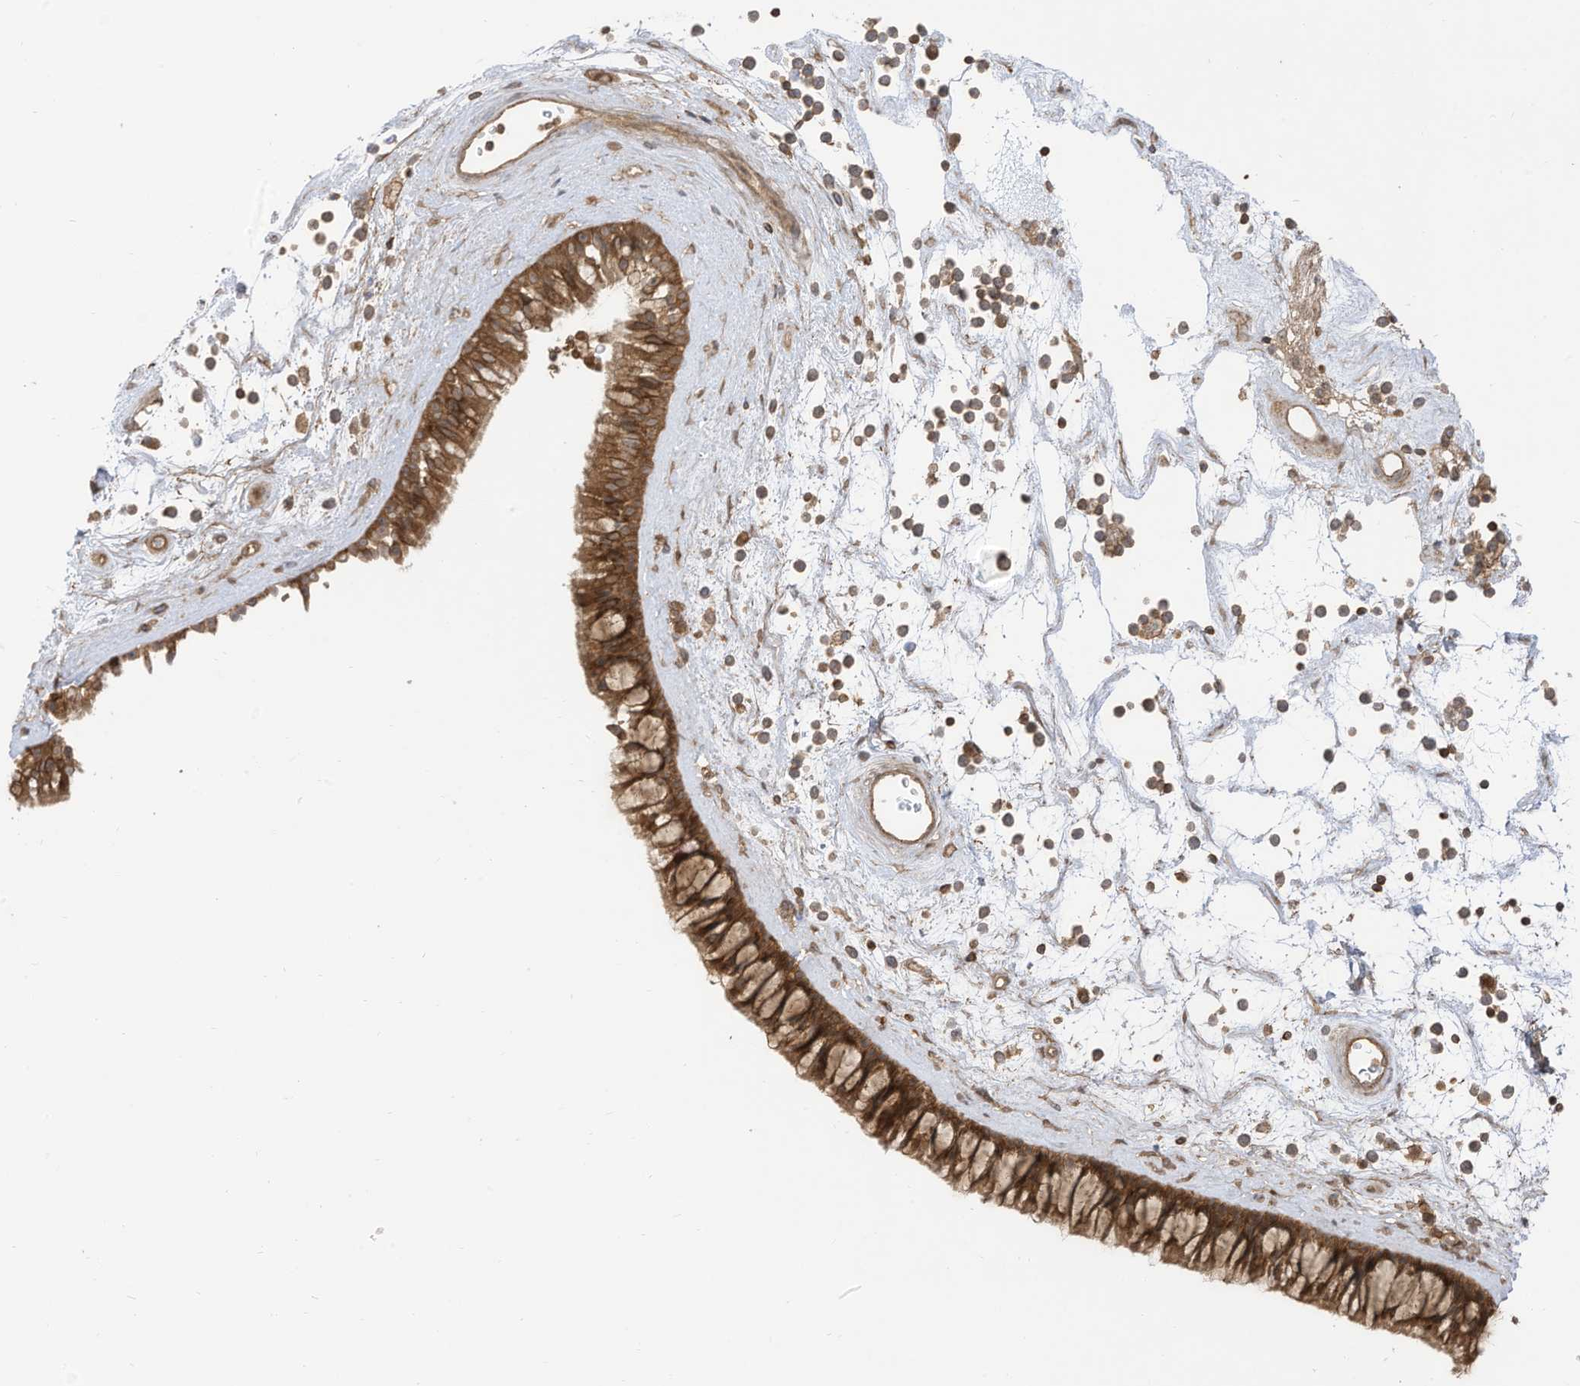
{"staining": {"intensity": "moderate", "quantity": ">75%", "location": "cytoplasmic/membranous"}, "tissue": "nasopharynx", "cell_type": "Respiratory epithelial cells", "image_type": "normal", "snomed": [{"axis": "morphology", "description": "Normal tissue, NOS"}, {"axis": "topography", "description": "Nasopharynx"}], "caption": "Nasopharynx stained with DAB (3,3'-diaminobenzidine) immunohistochemistry (IHC) displays medium levels of moderate cytoplasmic/membranous positivity in approximately >75% of respiratory epithelial cells. Using DAB (brown) and hematoxylin (blue) stains, captured at high magnification using brightfield microscopy.", "gene": "REPS1", "patient": {"sex": "male", "age": 64}}